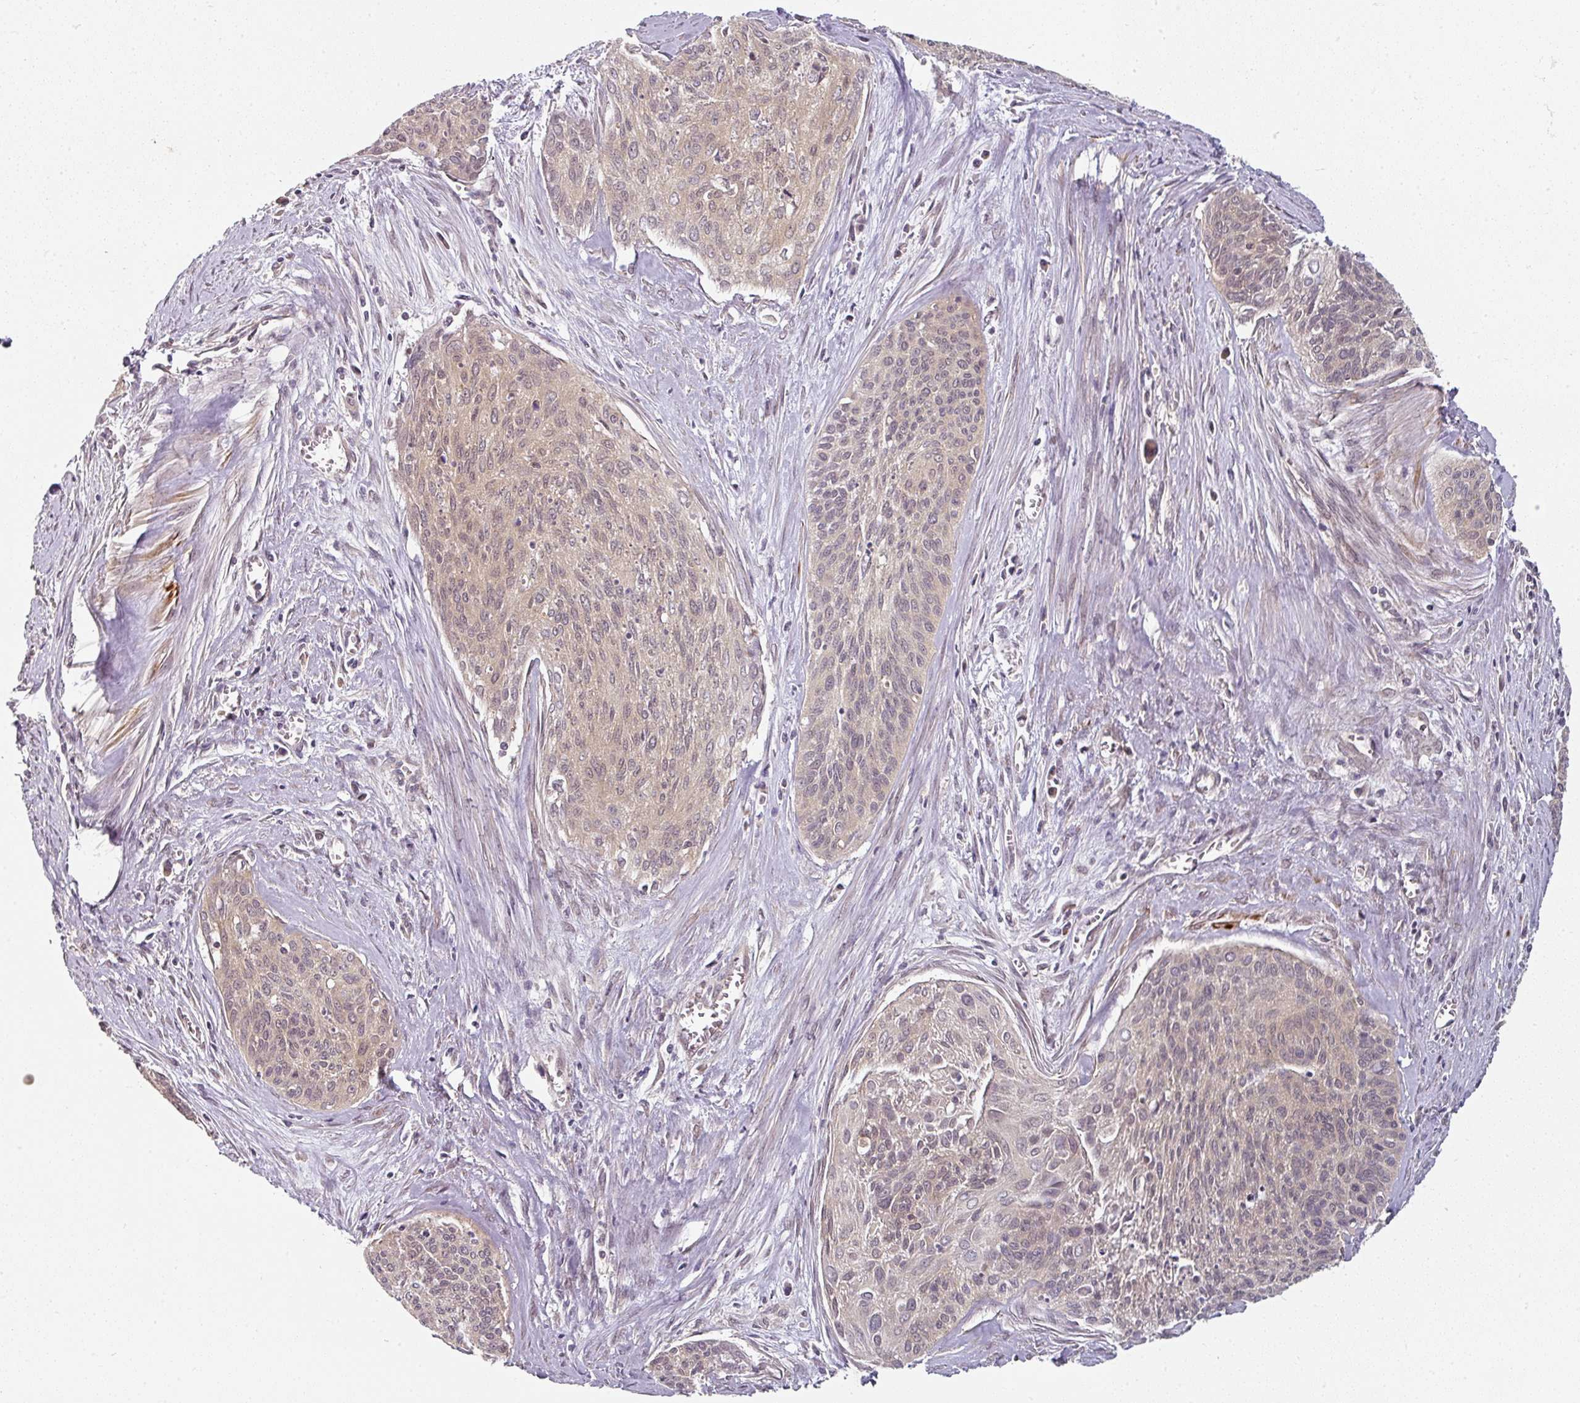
{"staining": {"intensity": "weak", "quantity": ">75%", "location": "cytoplasmic/membranous"}, "tissue": "cervical cancer", "cell_type": "Tumor cells", "image_type": "cancer", "snomed": [{"axis": "morphology", "description": "Squamous cell carcinoma, NOS"}, {"axis": "topography", "description": "Cervix"}], "caption": "Immunohistochemistry (IHC) image of neoplastic tissue: cervical cancer (squamous cell carcinoma) stained using immunohistochemistry displays low levels of weak protein expression localized specifically in the cytoplasmic/membranous of tumor cells, appearing as a cytoplasmic/membranous brown color.", "gene": "MAP2K2", "patient": {"sex": "female", "age": 55}}